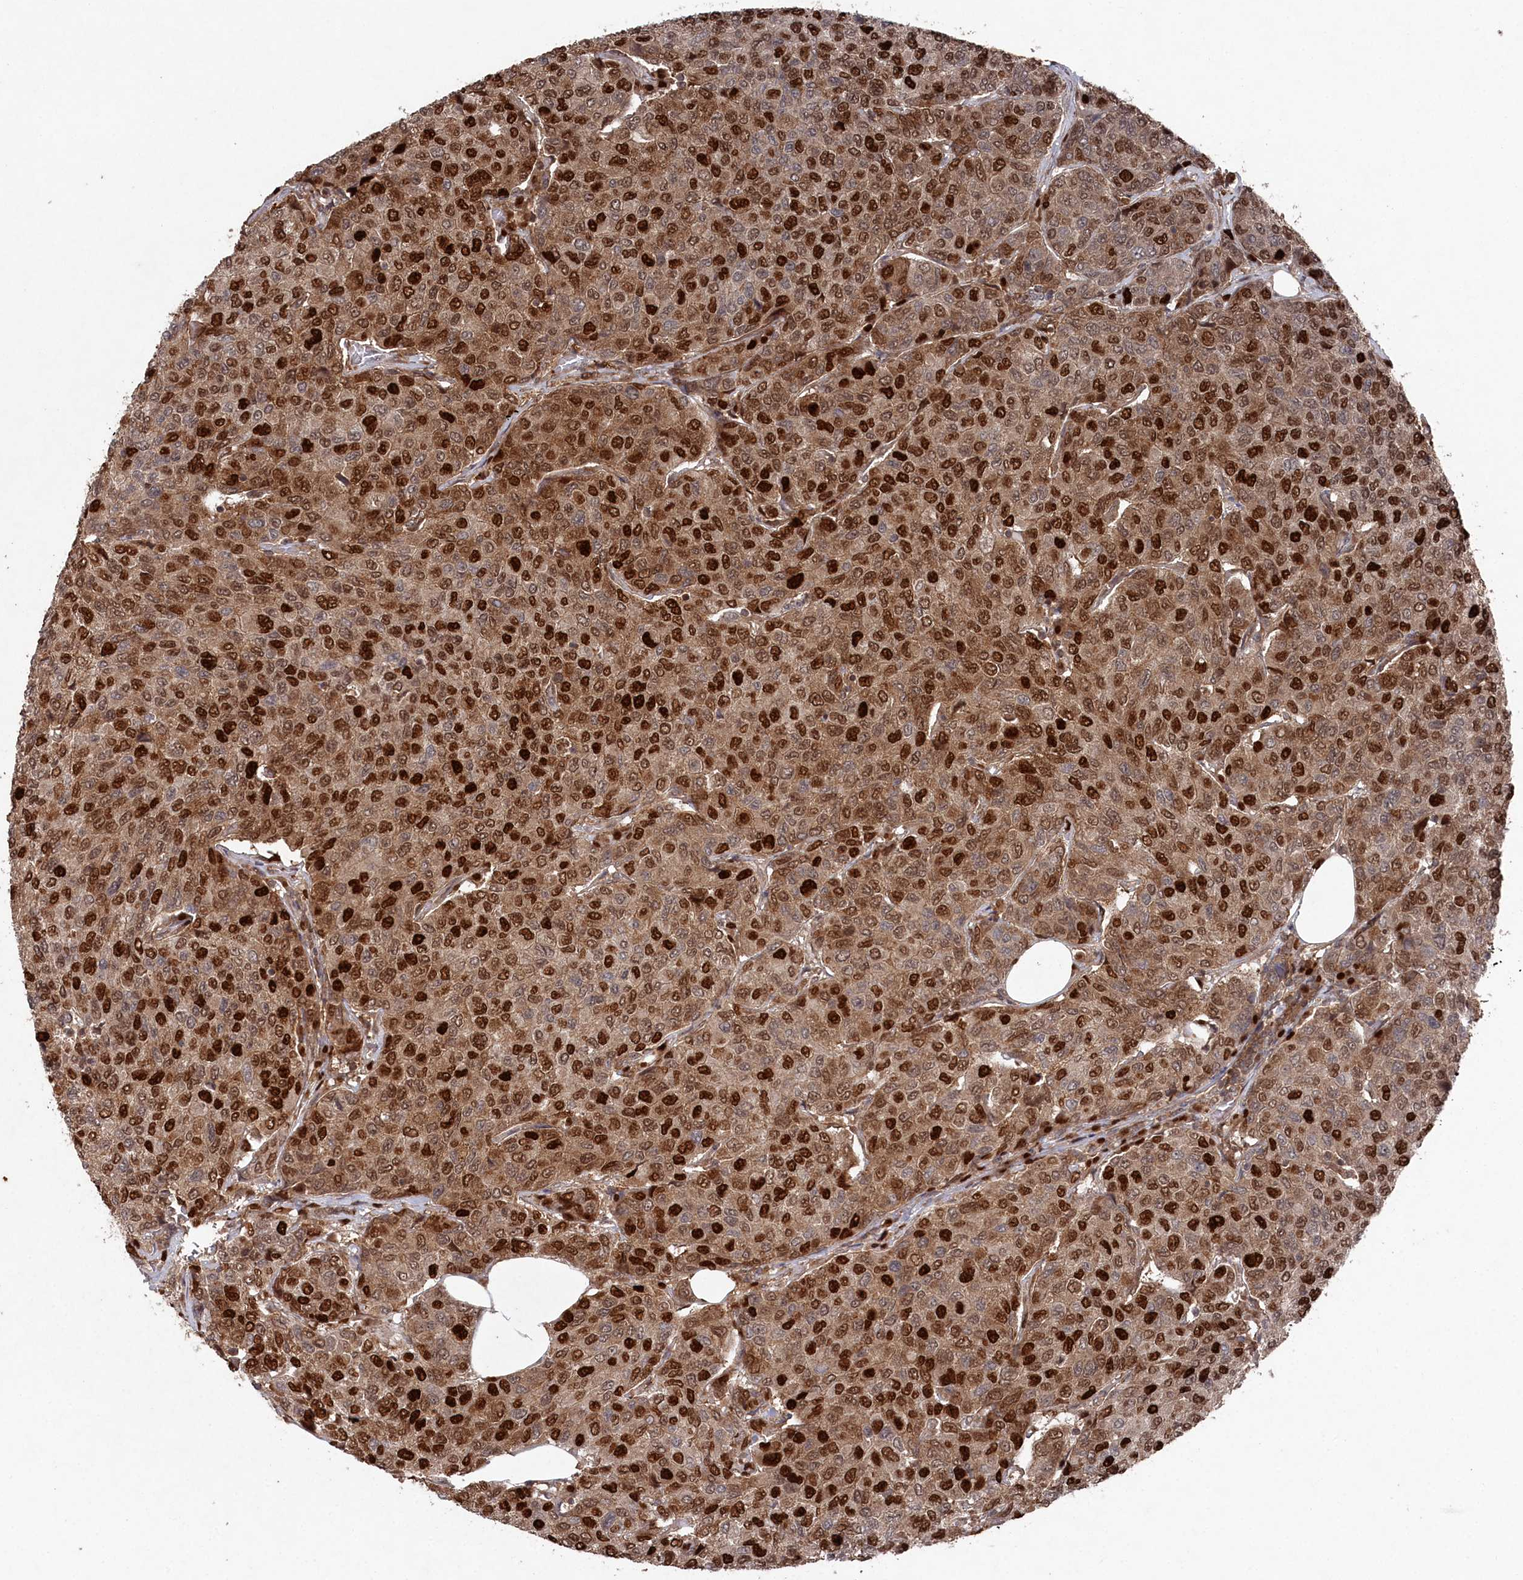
{"staining": {"intensity": "strong", "quantity": ">75%", "location": "nuclear"}, "tissue": "breast cancer", "cell_type": "Tumor cells", "image_type": "cancer", "snomed": [{"axis": "morphology", "description": "Duct carcinoma"}, {"axis": "topography", "description": "Breast"}], "caption": "This is an image of immunohistochemistry (IHC) staining of breast cancer, which shows strong staining in the nuclear of tumor cells.", "gene": "BORCS7", "patient": {"sex": "female", "age": 55}}